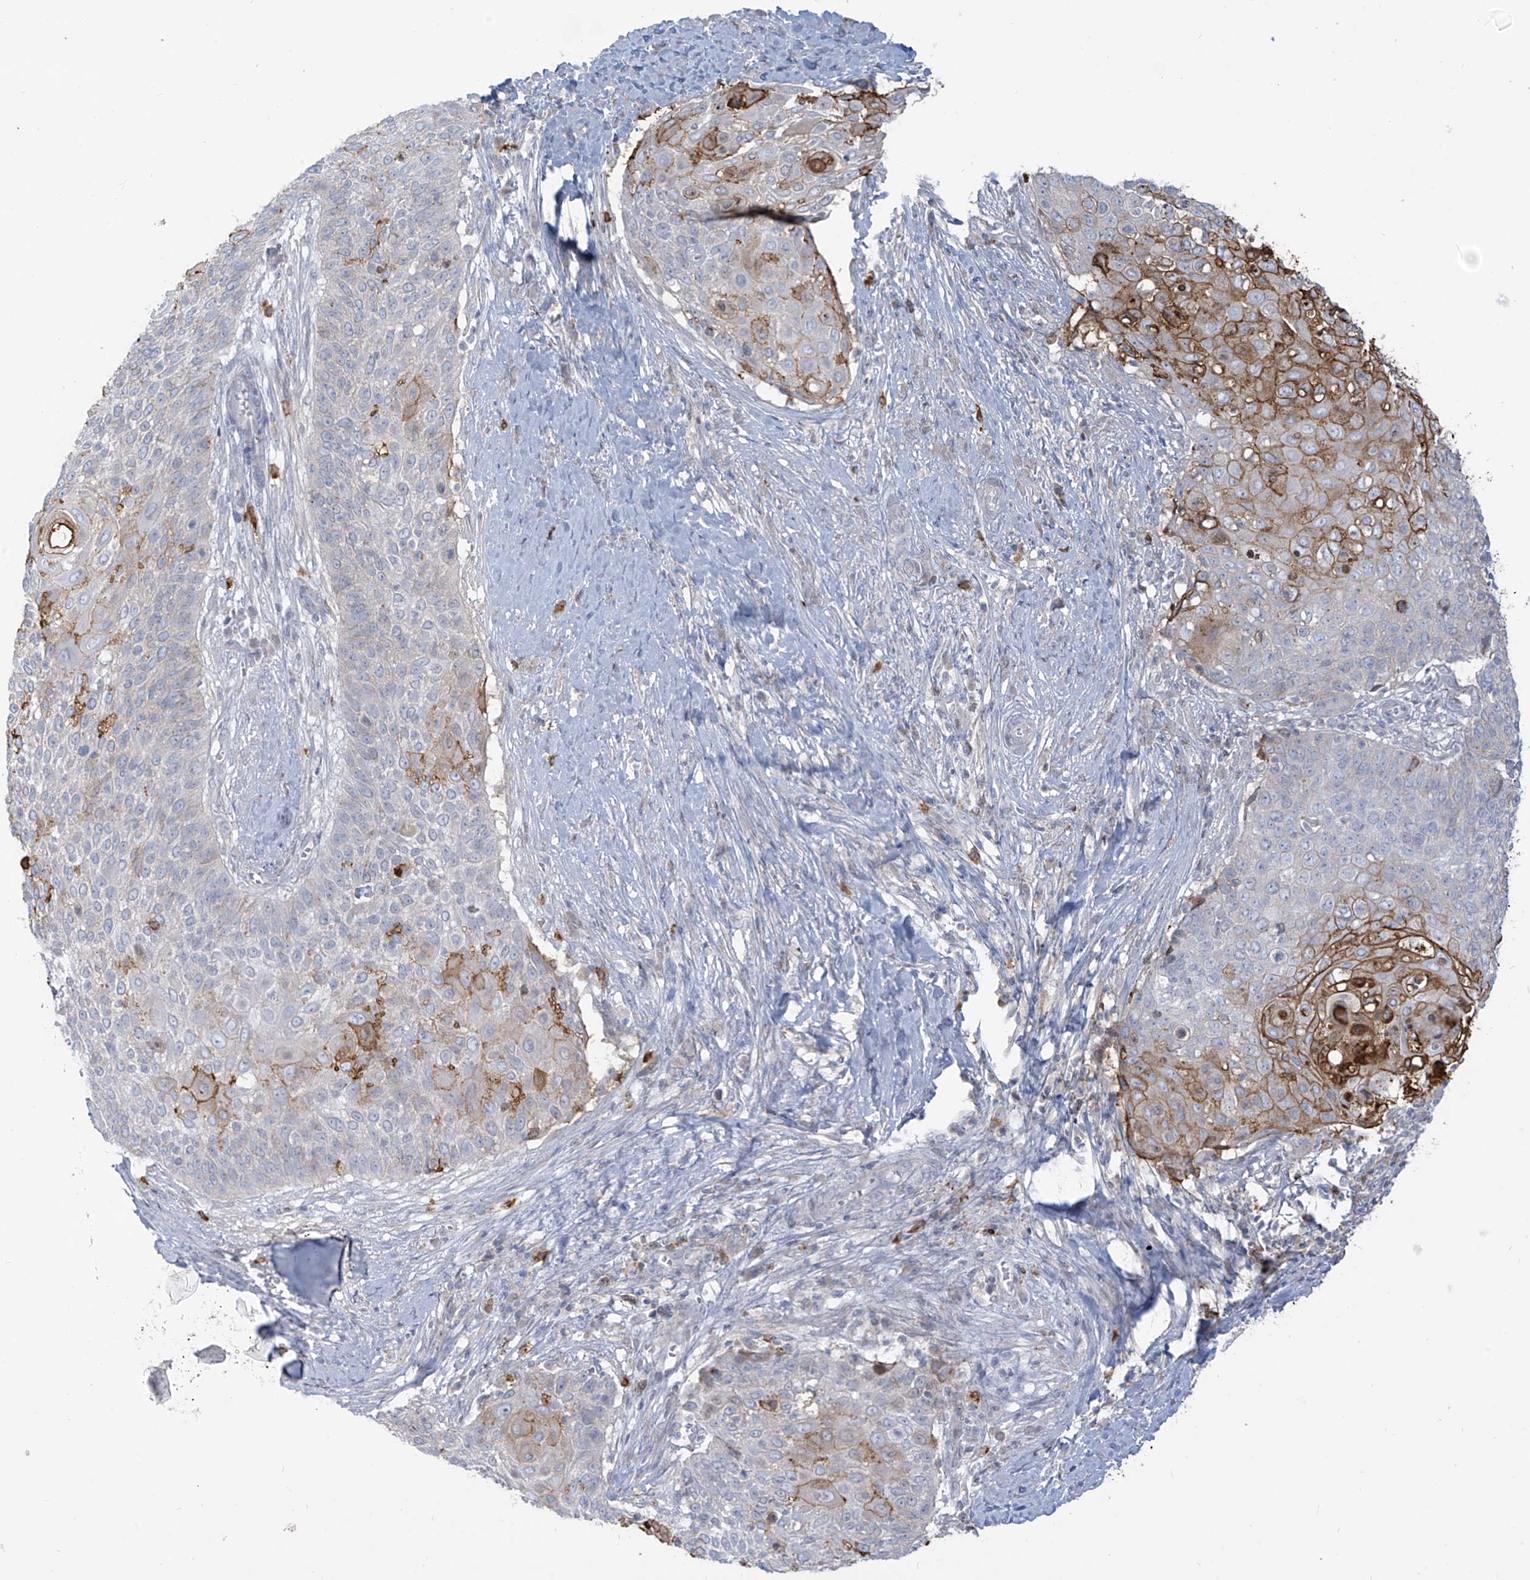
{"staining": {"intensity": "moderate", "quantity": "<25%", "location": "cytoplasmic/membranous"}, "tissue": "cervical cancer", "cell_type": "Tumor cells", "image_type": "cancer", "snomed": [{"axis": "morphology", "description": "Squamous cell carcinoma, NOS"}, {"axis": "topography", "description": "Cervix"}], "caption": "Moderate cytoplasmic/membranous protein expression is present in about <25% of tumor cells in squamous cell carcinoma (cervical). The staining was performed using DAB (3,3'-diaminobenzidine), with brown indicating positive protein expression. Nuclei are stained blue with hematoxylin.", "gene": "NOTO", "patient": {"sex": "female", "age": 39}}